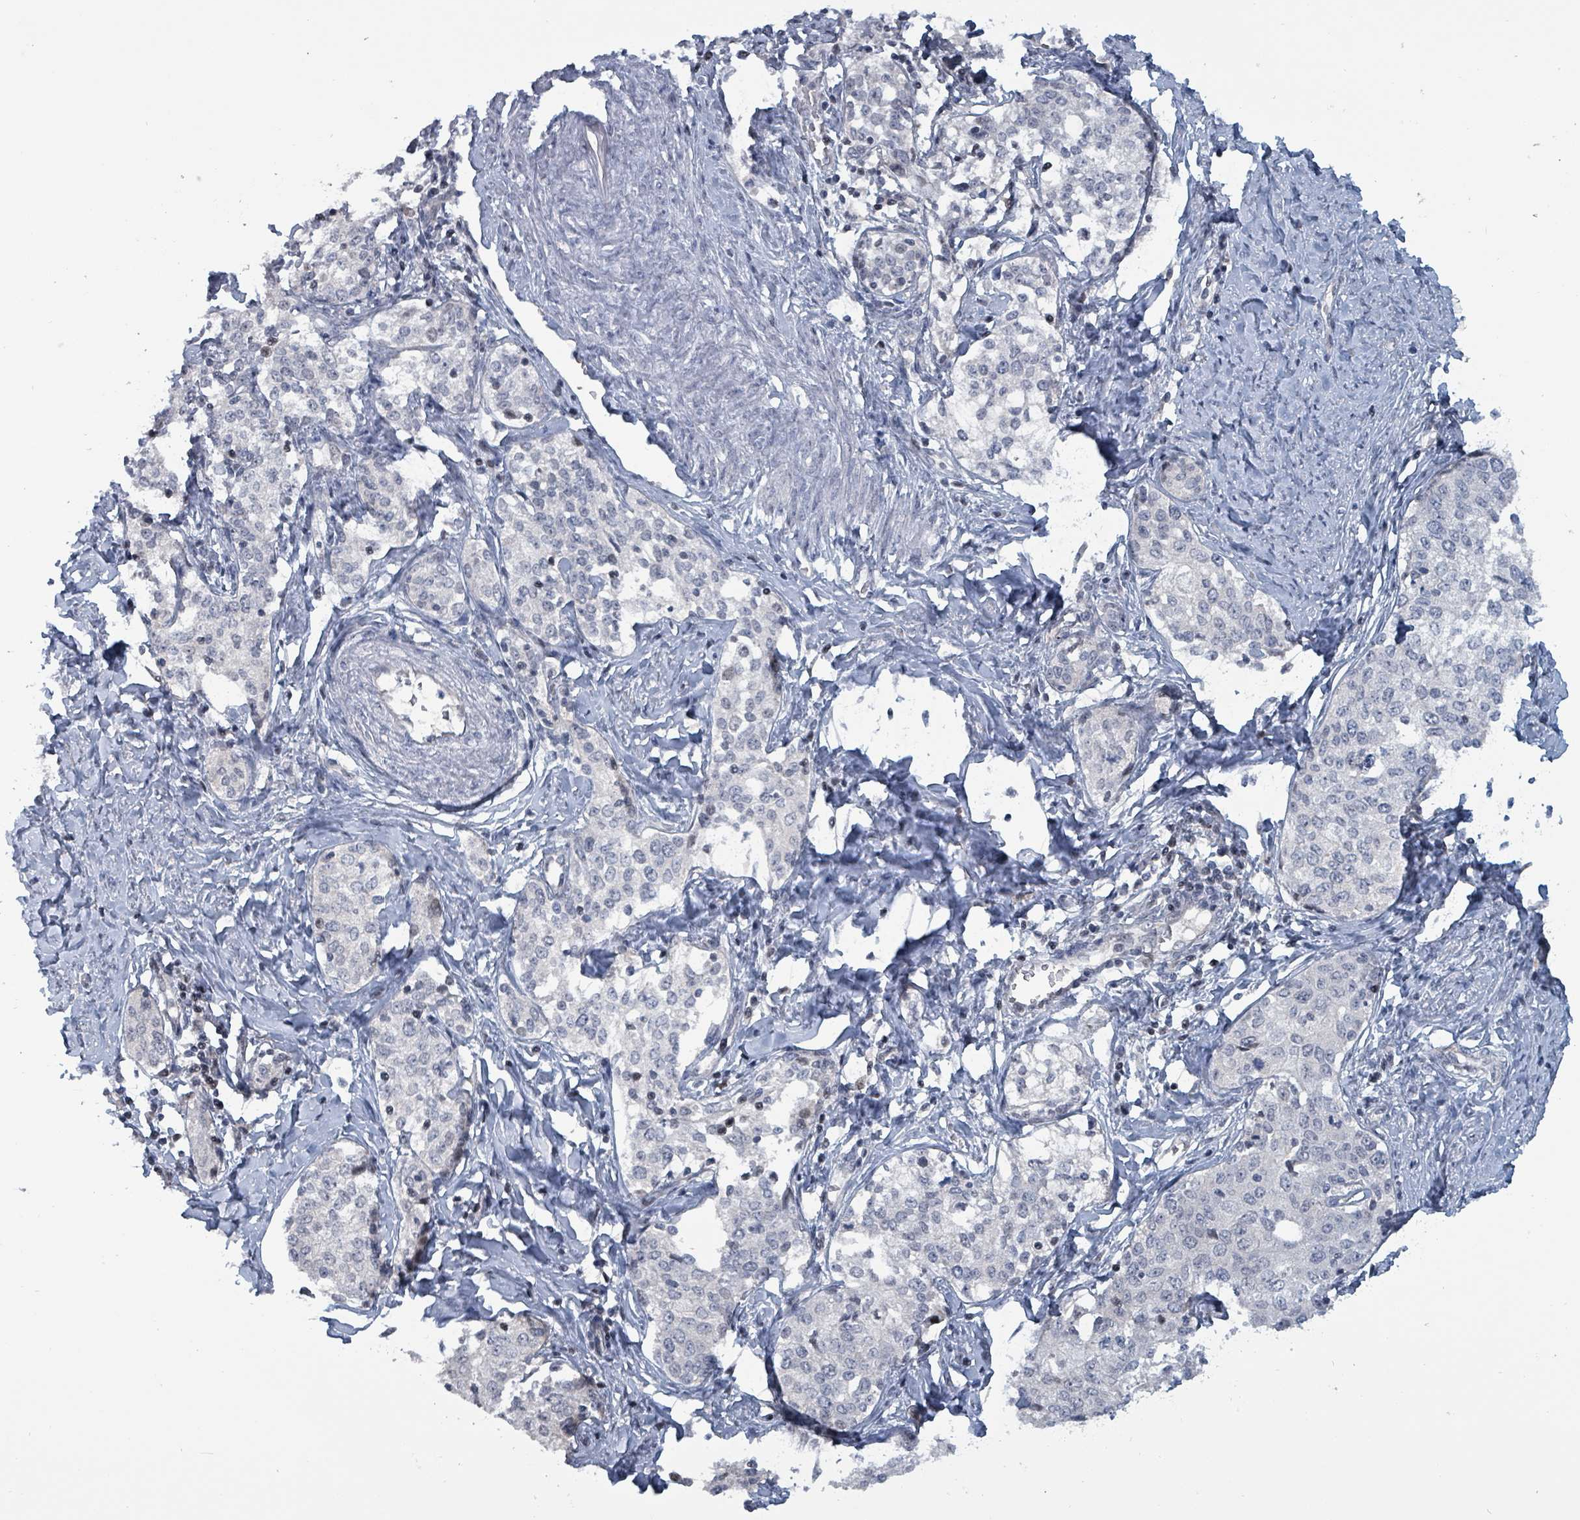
{"staining": {"intensity": "negative", "quantity": "none", "location": "none"}, "tissue": "cervical cancer", "cell_type": "Tumor cells", "image_type": "cancer", "snomed": [{"axis": "morphology", "description": "Squamous cell carcinoma, NOS"}, {"axis": "morphology", "description": "Adenocarcinoma, NOS"}, {"axis": "topography", "description": "Cervix"}], "caption": "Immunohistochemistry micrograph of human cervical cancer (adenocarcinoma) stained for a protein (brown), which demonstrates no expression in tumor cells. Brightfield microscopy of immunohistochemistry (IHC) stained with DAB (brown) and hematoxylin (blue), captured at high magnification.", "gene": "BIVM", "patient": {"sex": "female", "age": 52}}